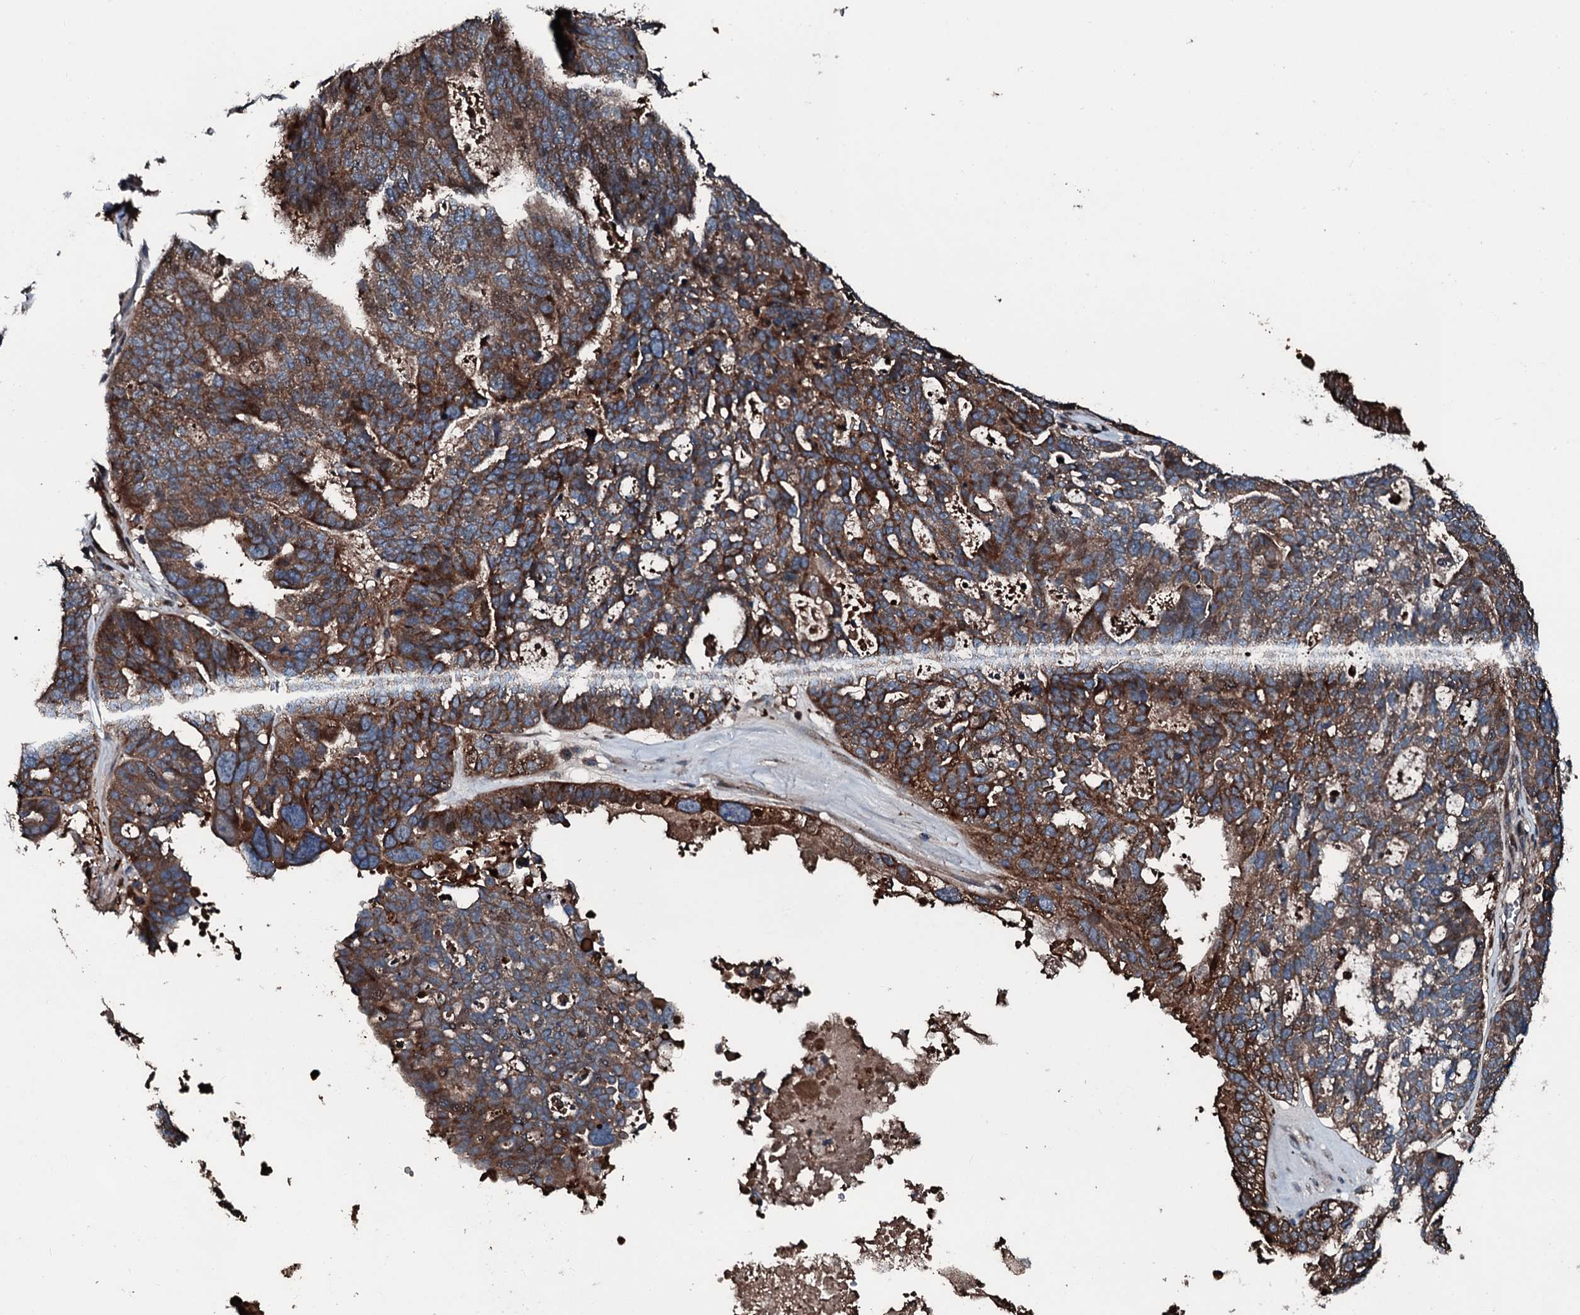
{"staining": {"intensity": "moderate", "quantity": ">75%", "location": "cytoplasmic/membranous"}, "tissue": "ovarian cancer", "cell_type": "Tumor cells", "image_type": "cancer", "snomed": [{"axis": "morphology", "description": "Cystadenocarcinoma, serous, NOS"}, {"axis": "topography", "description": "Ovary"}], "caption": "This micrograph exhibits immunohistochemistry staining of ovarian cancer (serous cystadenocarcinoma), with medium moderate cytoplasmic/membranous staining in approximately >75% of tumor cells.", "gene": "AARS1", "patient": {"sex": "female", "age": 59}}